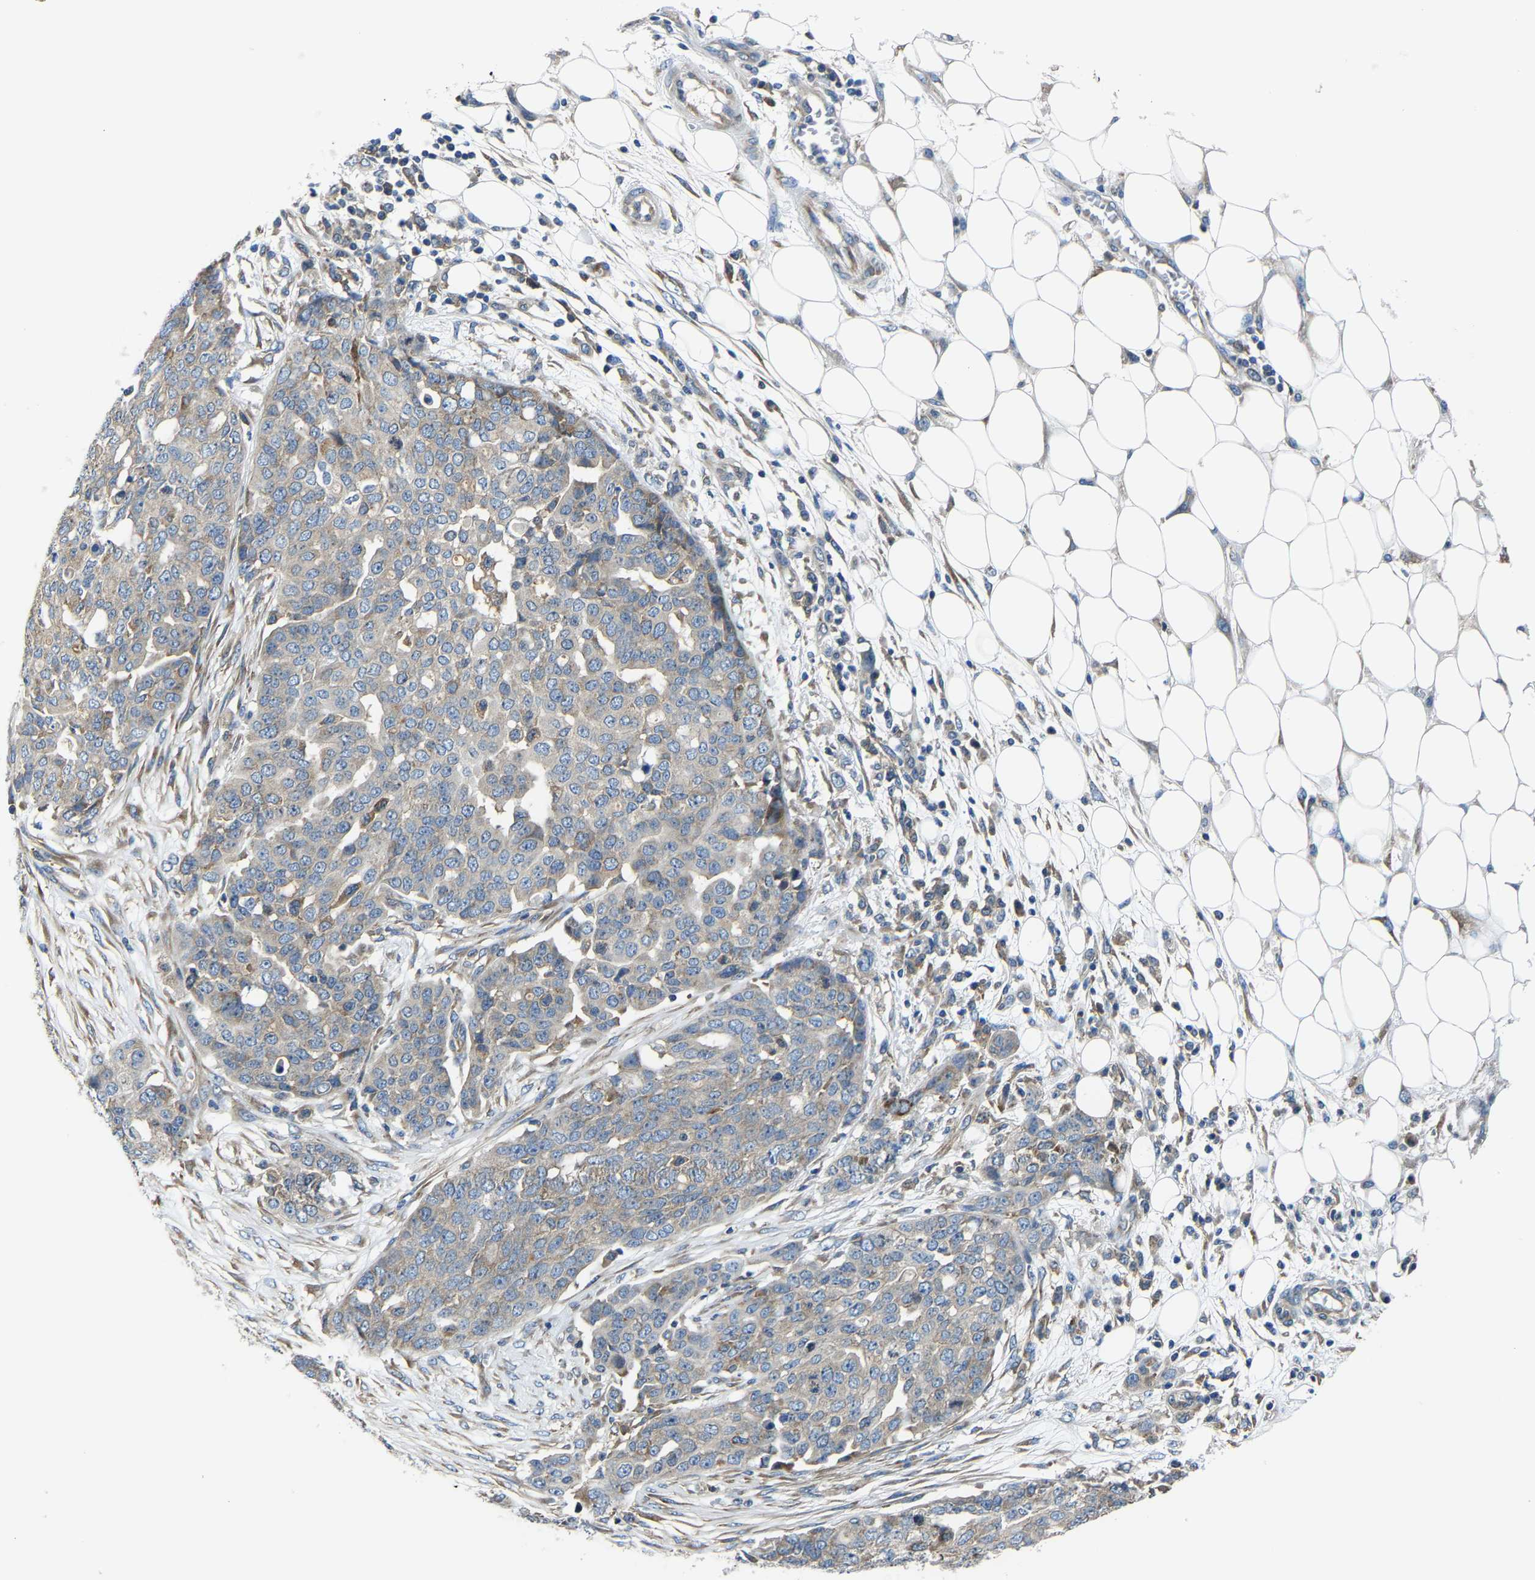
{"staining": {"intensity": "weak", "quantity": "<25%", "location": "cytoplasmic/membranous"}, "tissue": "ovarian cancer", "cell_type": "Tumor cells", "image_type": "cancer", "snomed": [{"axis": "morphology", "description": "Cystadenocarcinoma, serous, NOS"}, {"axis": "topography", "description": "Soft tissue"}, {"axis": "topography", "description": "Ovary"}], "caption": "A micrograph of ovarian serous cystadenocarcinoma stained for a protein reveals no brown staining in tumor cells.", "gene": "G3BP2", "patient": {"sex": "female", "age": 57}}